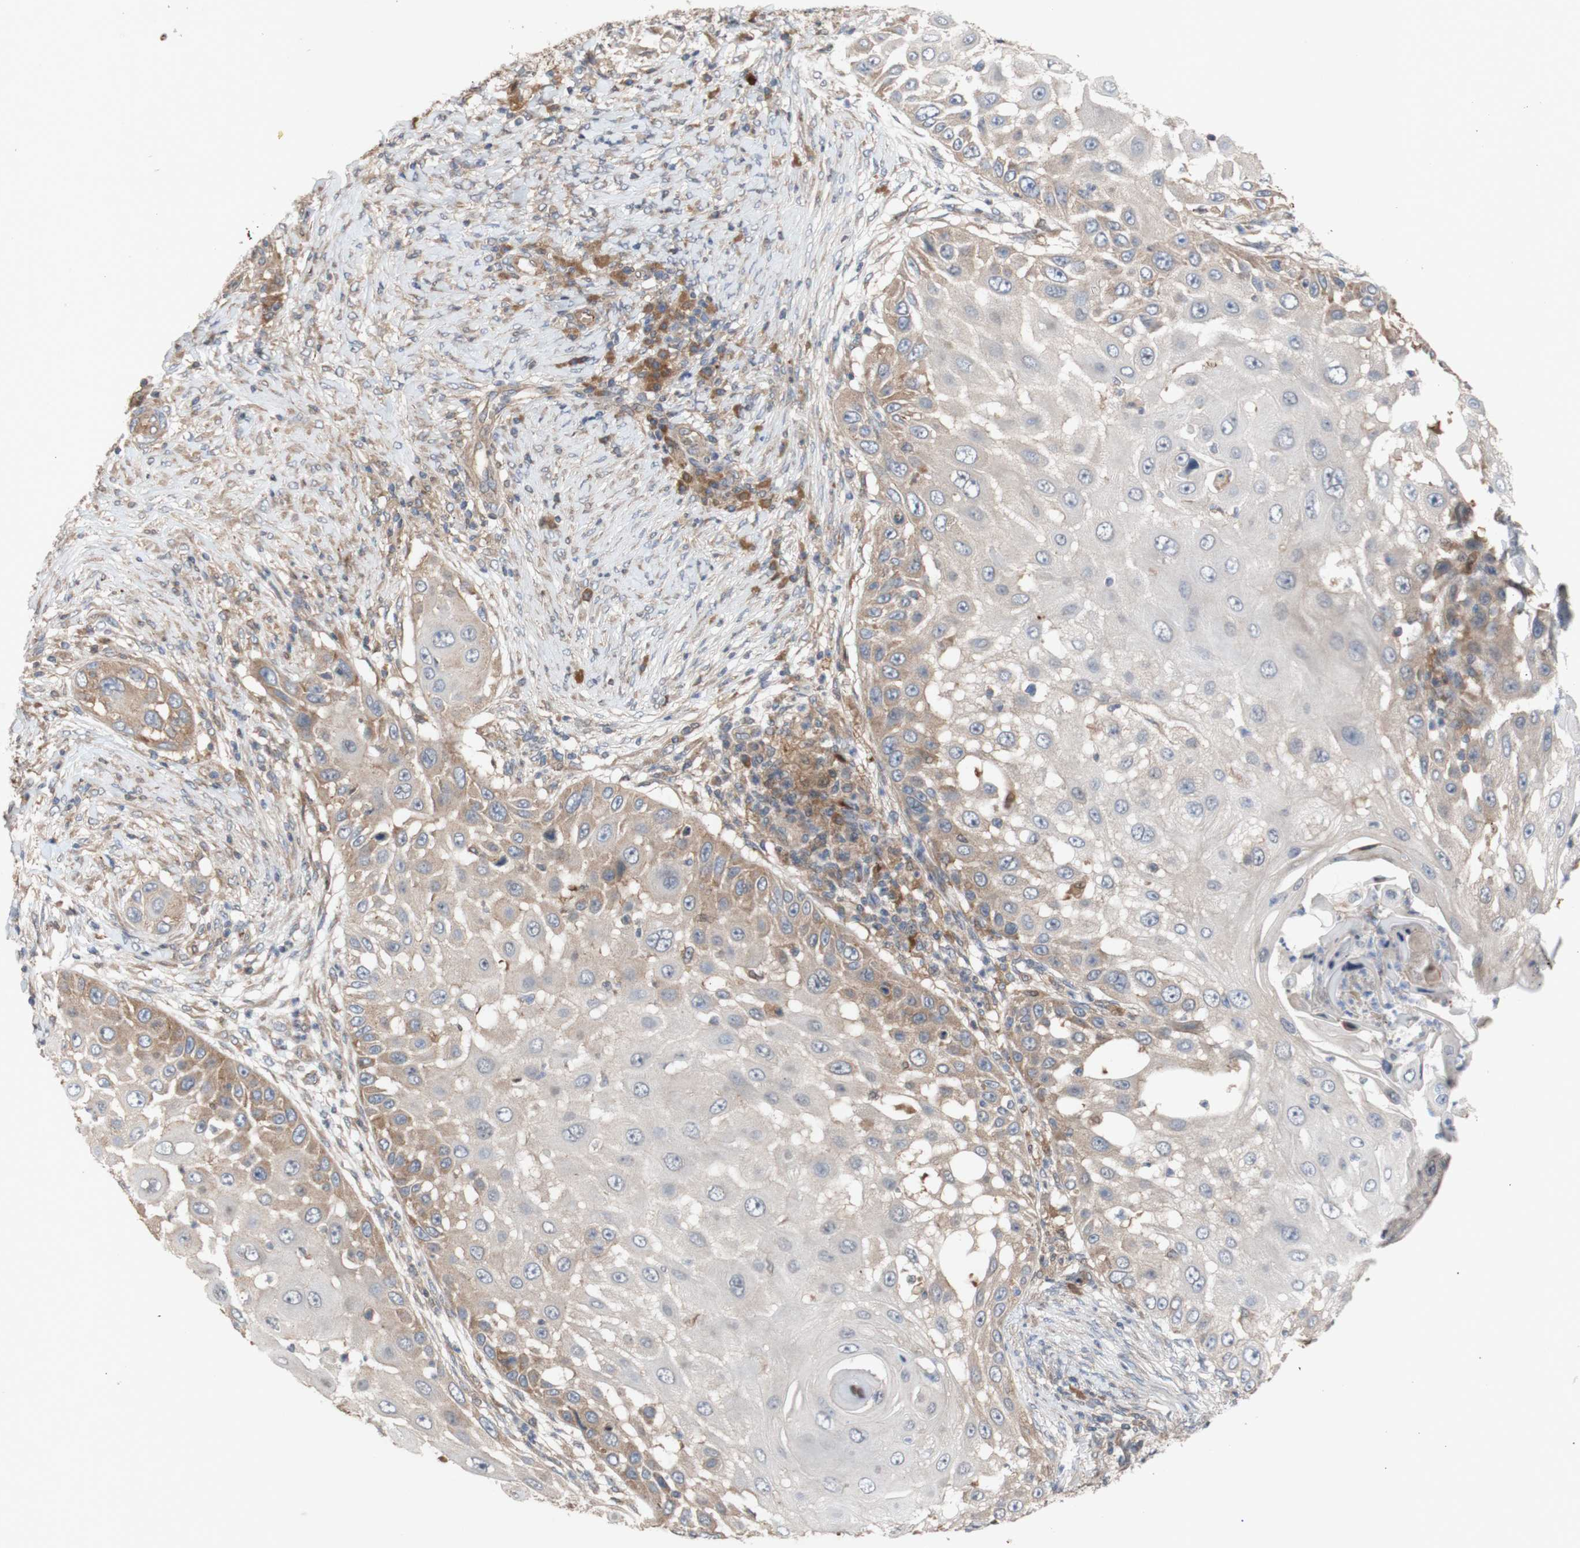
{"staining": {"intensity": "moderate", "quantity": "25%-75%", "location": "cytoplasmic/membranous"}, "tissue": "skin cancer", "cell_type": "Tumor cells", "image_type": "cancer", "snomed": [{"axis": "morphology", "description": "Squamous cell carcinoma, NOS"}, {"axis": "topography", "description": "Skin"}], "caption": "Skin cancer stained for a protein (brown) shows moderate cytoplasmic/membranous positive staining in about 25%-75% of tumor cells.", "gene": "EIF2S3", "patient": {"sex": "female", "age": 44}}